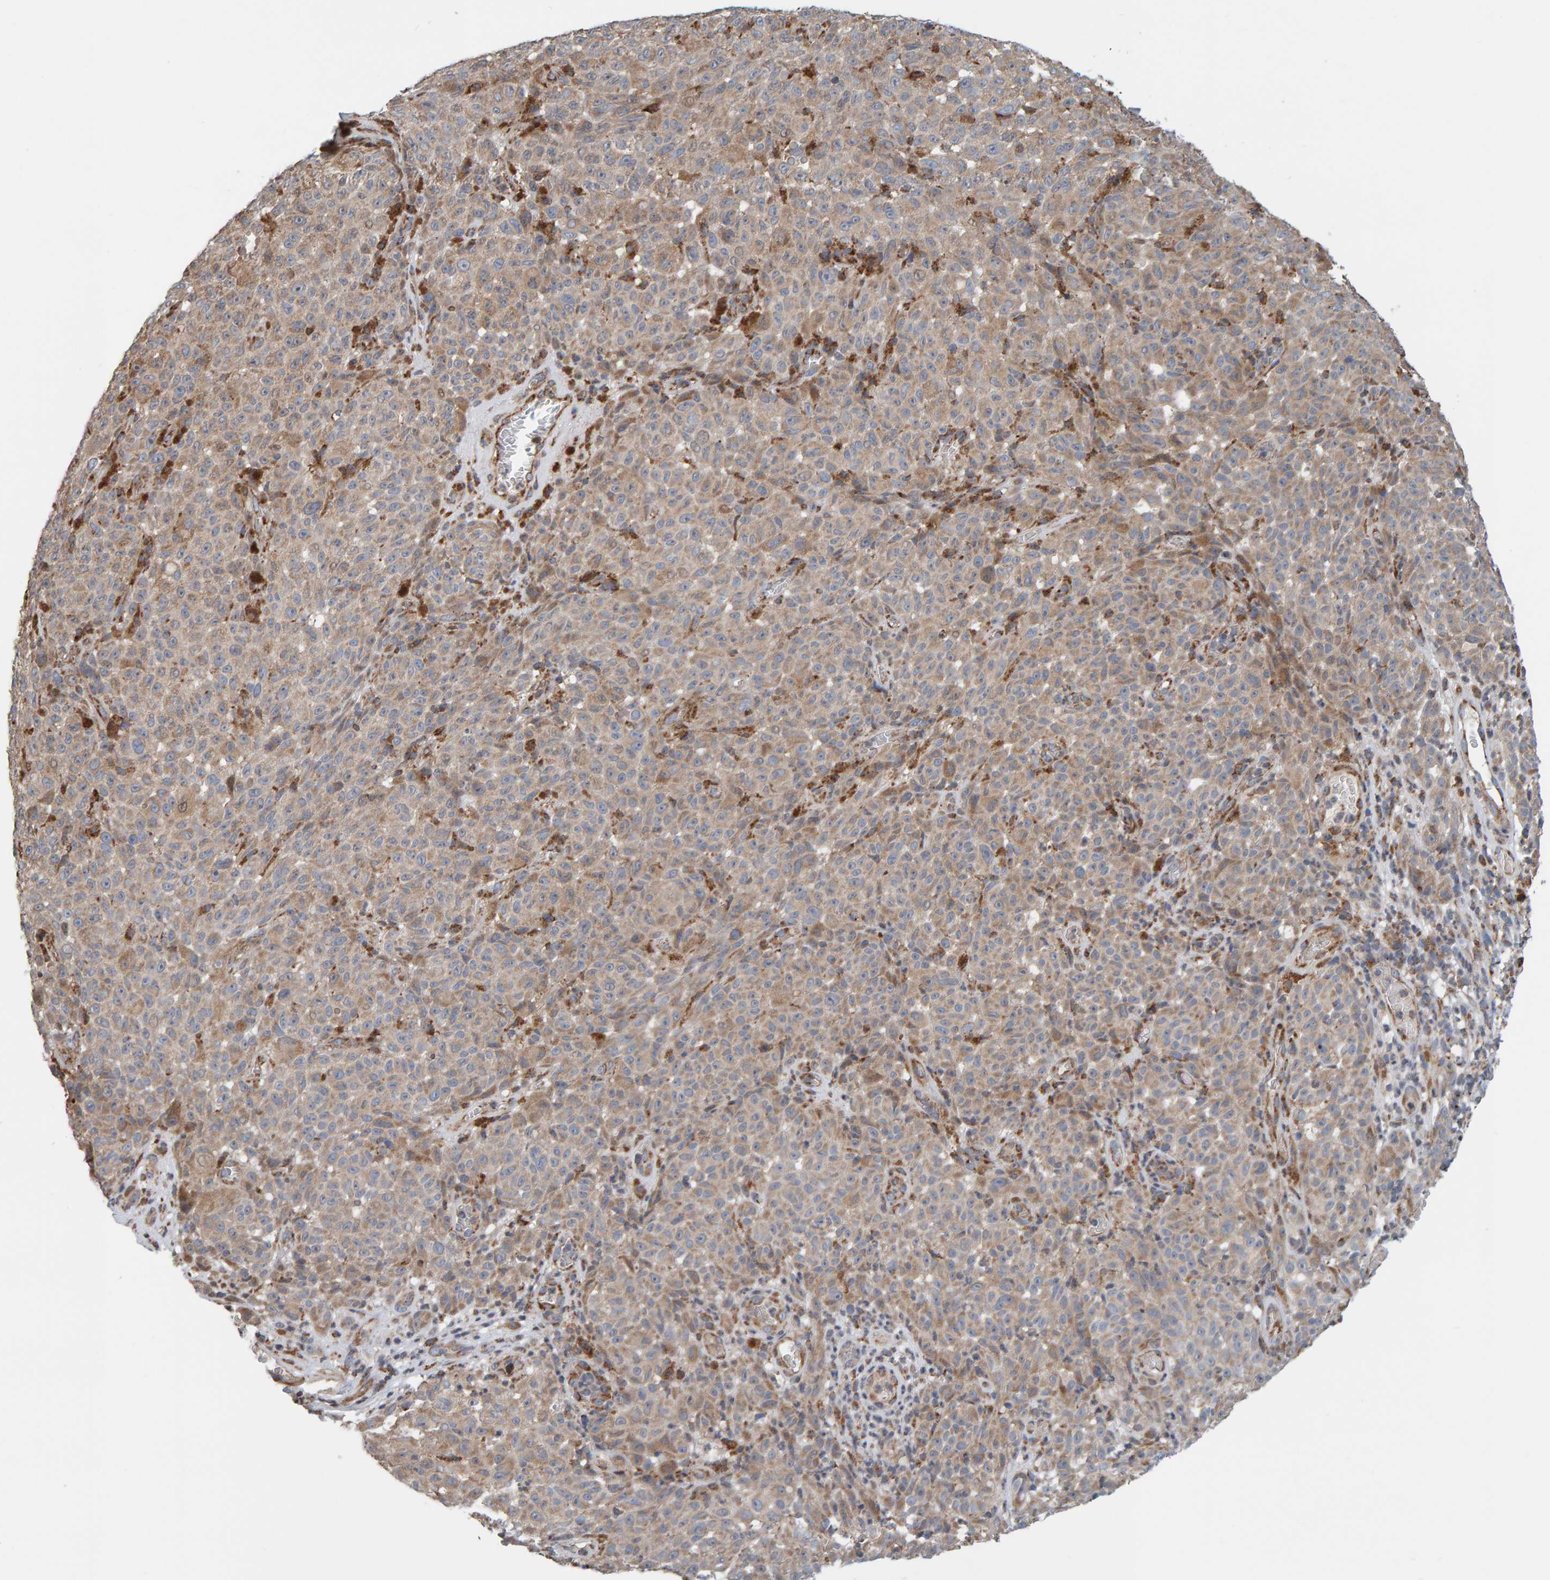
{"staining": {"intensity": "weak", "quantity": "25%-75%", "location": "cytoplasmic/membranous"}, "tissue": "melanoma", "cell_type": "Tumor cells", "image_type": "cancer", "snomed": [{"axis": "morphology", "description": "Malignant melanoma, NOS"}, {"axis": "topography", "description": "Skin"}], "caption": "This is a histology image of immunohistochemistry staining of melanoma, which shows weak expression in the cytoplasmic/membranous of tumor cells.", "gene": "MRPL45", "patient": {"sex": "female", "age": 82}}